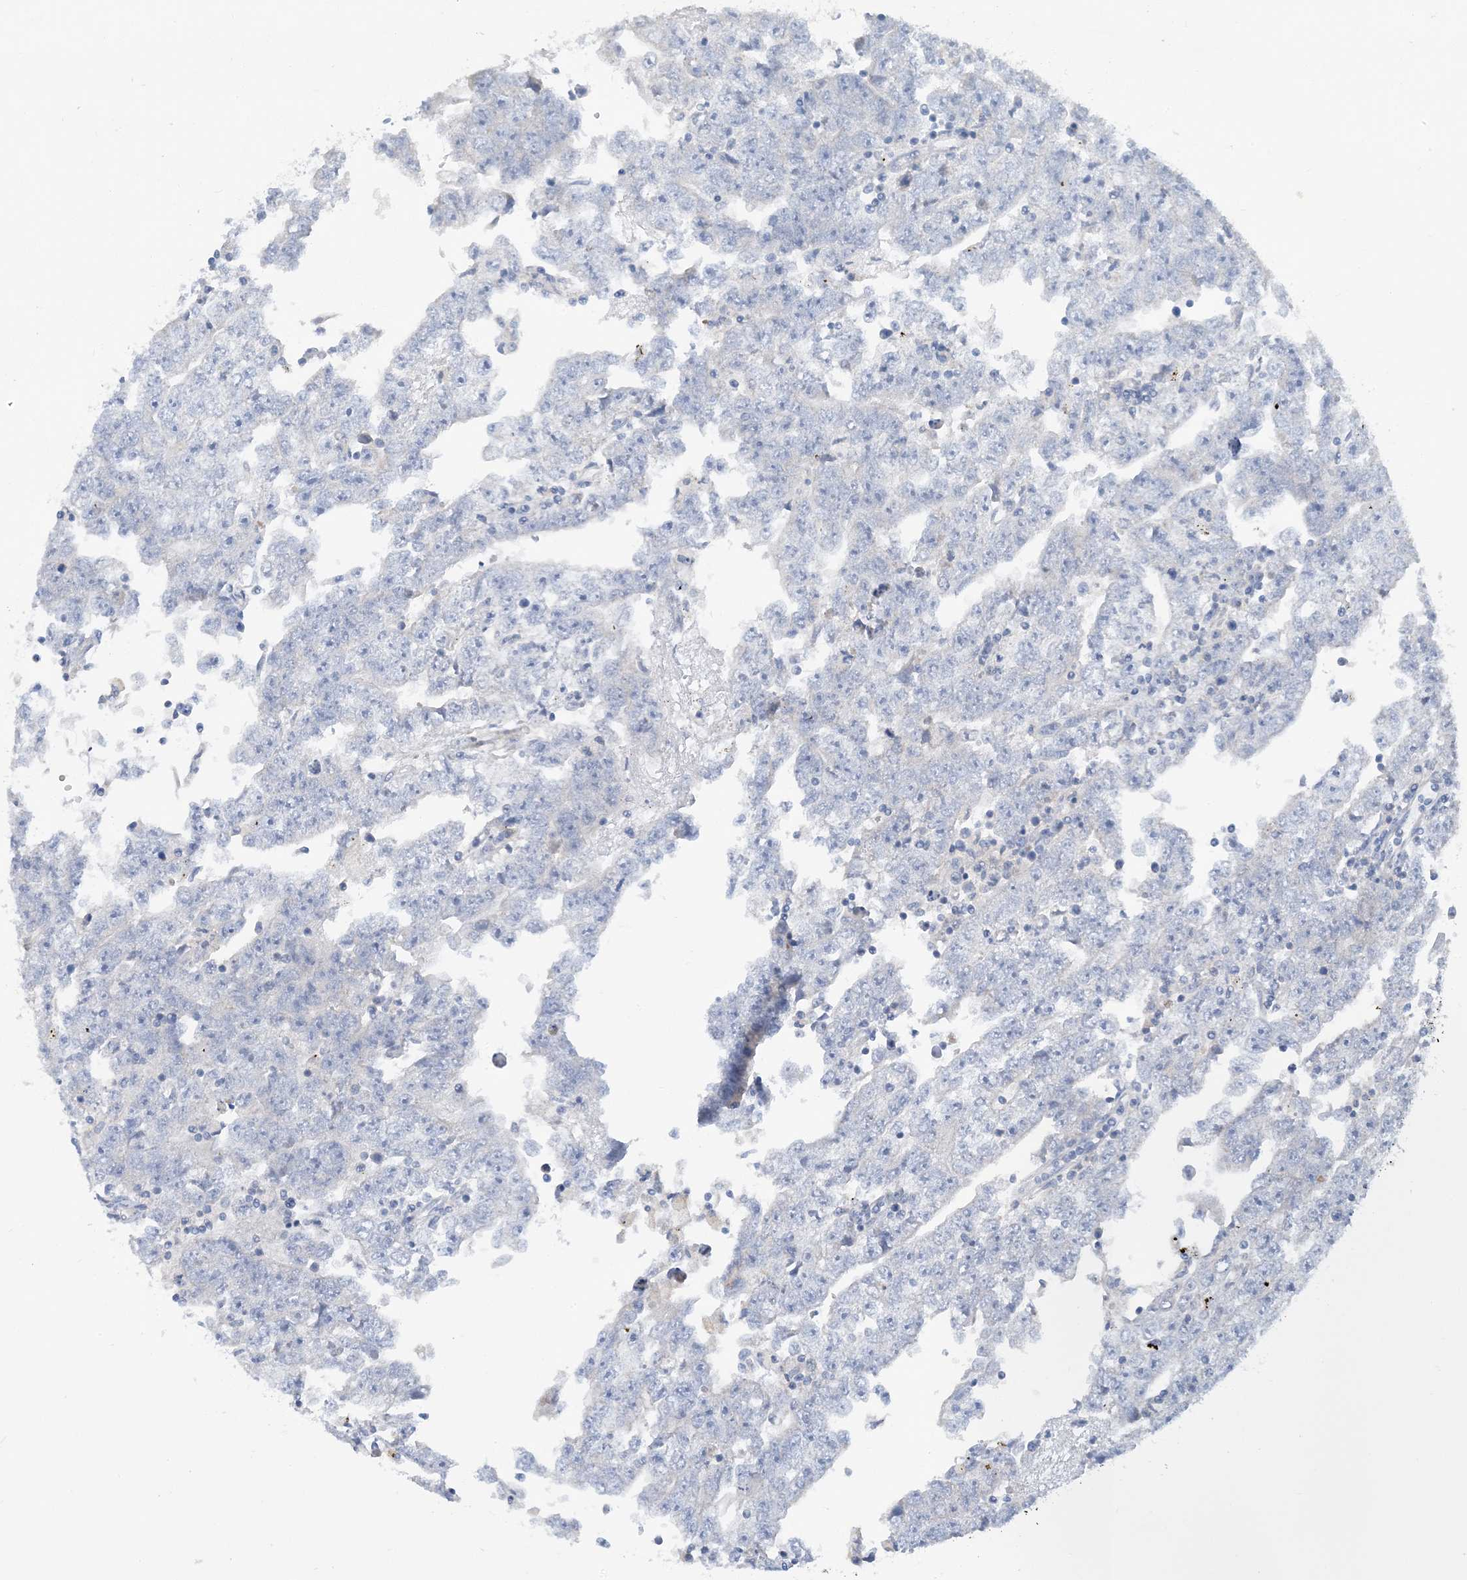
{"staining": {"intensity": "negative", "quantity": "none", "location": "none"}, "tissue": "testis cancer", "cell_type": "Tumor cells", "image_type": "cancer", "snomed": [{"axis": "morphology", "description": "Carcinoma, Embryonal, NOS"}, {"axis": "topography", "description": "Testis"}], "caption": "Immunohistochemistry histopathology image of neoplastic tissue: embryonal carcinoma (testis) stained with DAB reveals no significant protein expression in tumor cells.", "gene": "ZCCHC18", "patient": {"sex": "male", "age": 25}}